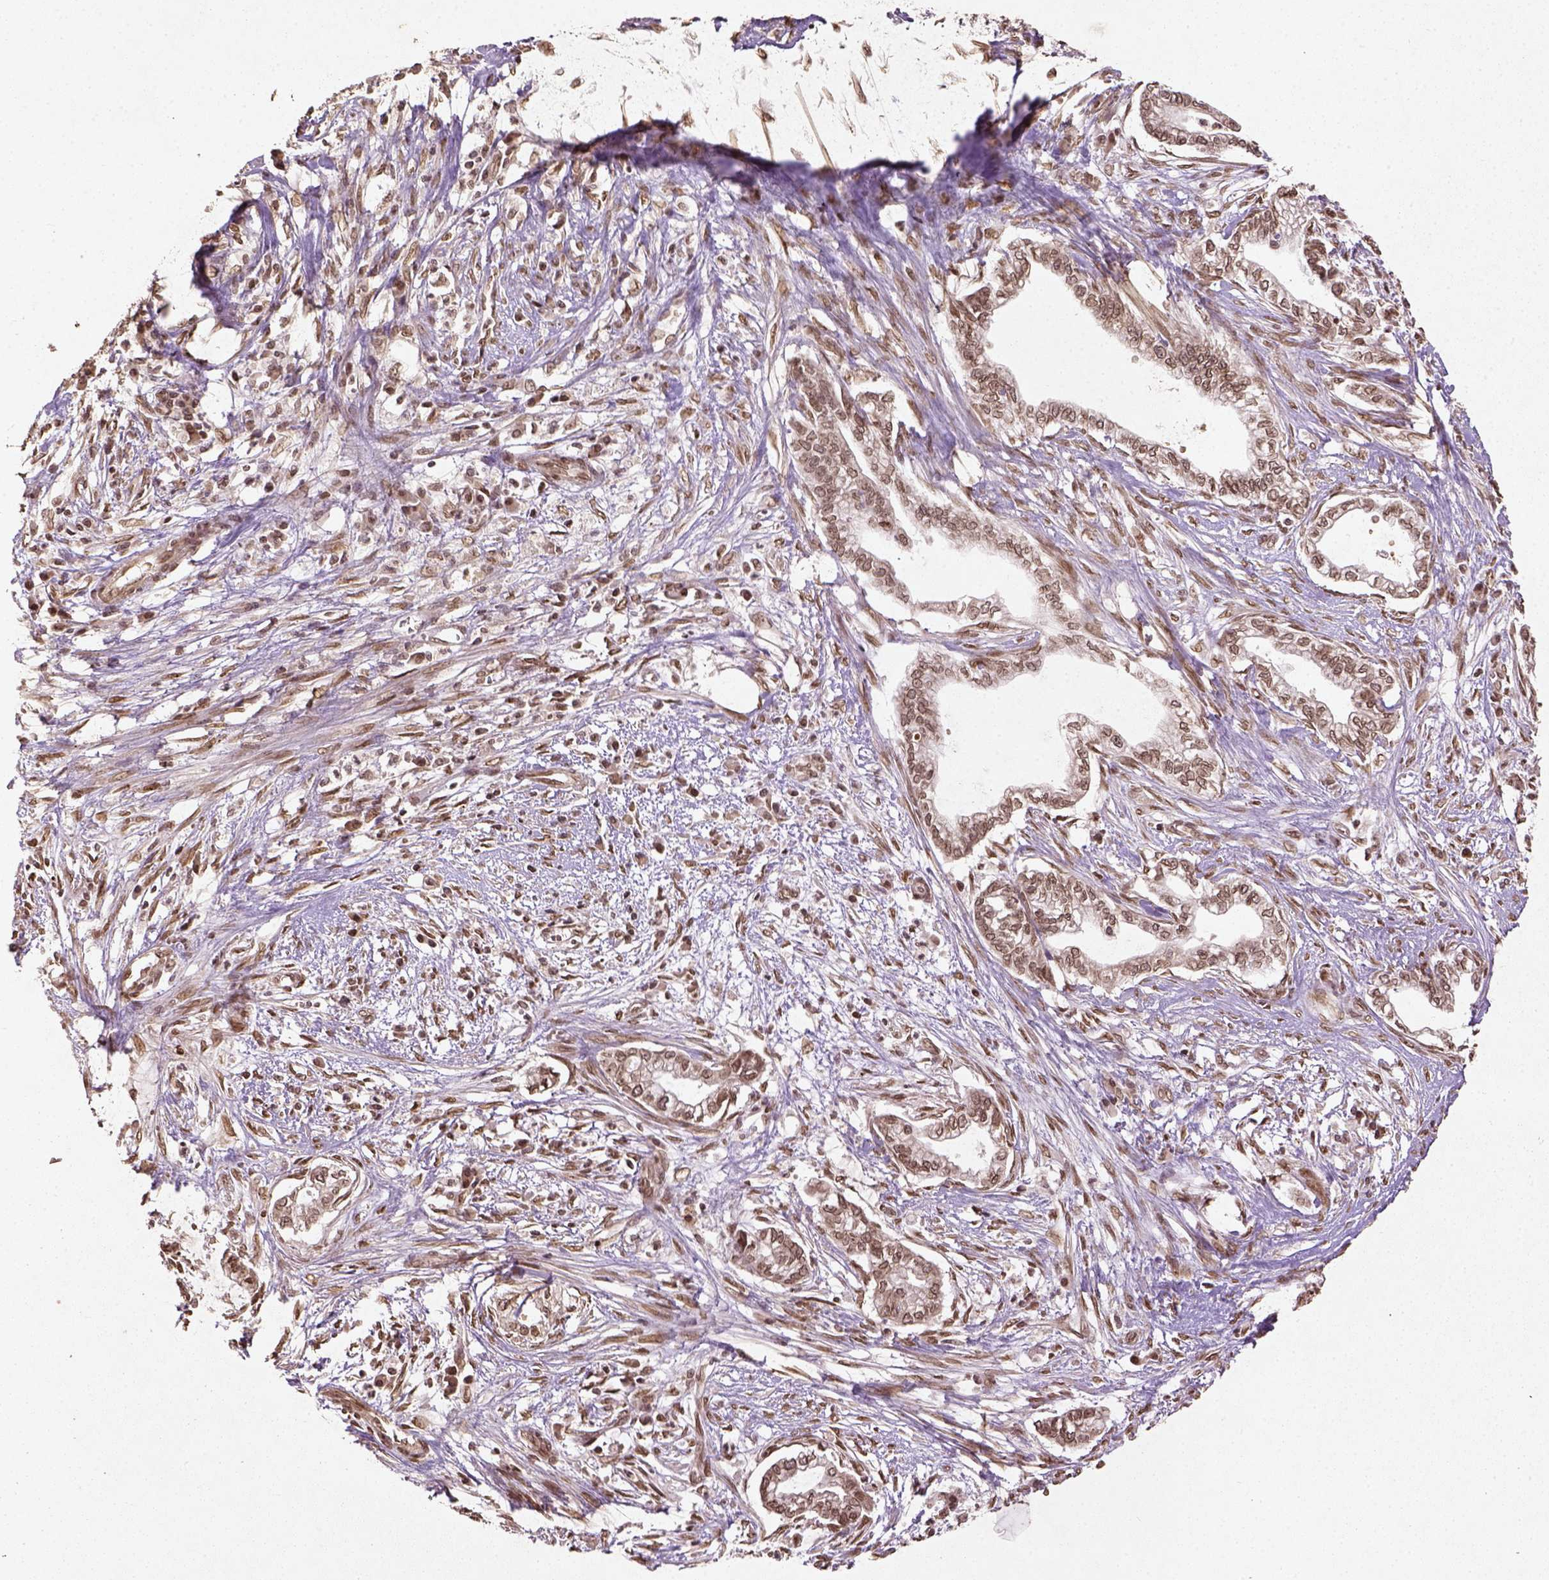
{"staining": {"intensity": "moderate", "quantity": ">75%", "location": "nuclear"}, "tissue": "cervical cancer", "cell_type": "Tumor cells", "image_type": "cancer", "snomed": [{"axis": "morphology", "description": "Adenocarcinoma, NOS"}, {"axis": "topography", "description": "Cervix"}], "caption": "An immunohistochemistry histopathology image of tumor tissue is shown. Protein staining in brown highlights moderate nuclear positivity in cervical adenocarcinoma within tumor cells. The staining was performed using DAB (3,3'-diaminobenzidine) to visualize the protein expression in brown, while the nuclei were stained in blue with hematoxylin (Magnification: 20x).", "gene": "BANF1", "patient": {"sex": "female", "age": 62}}